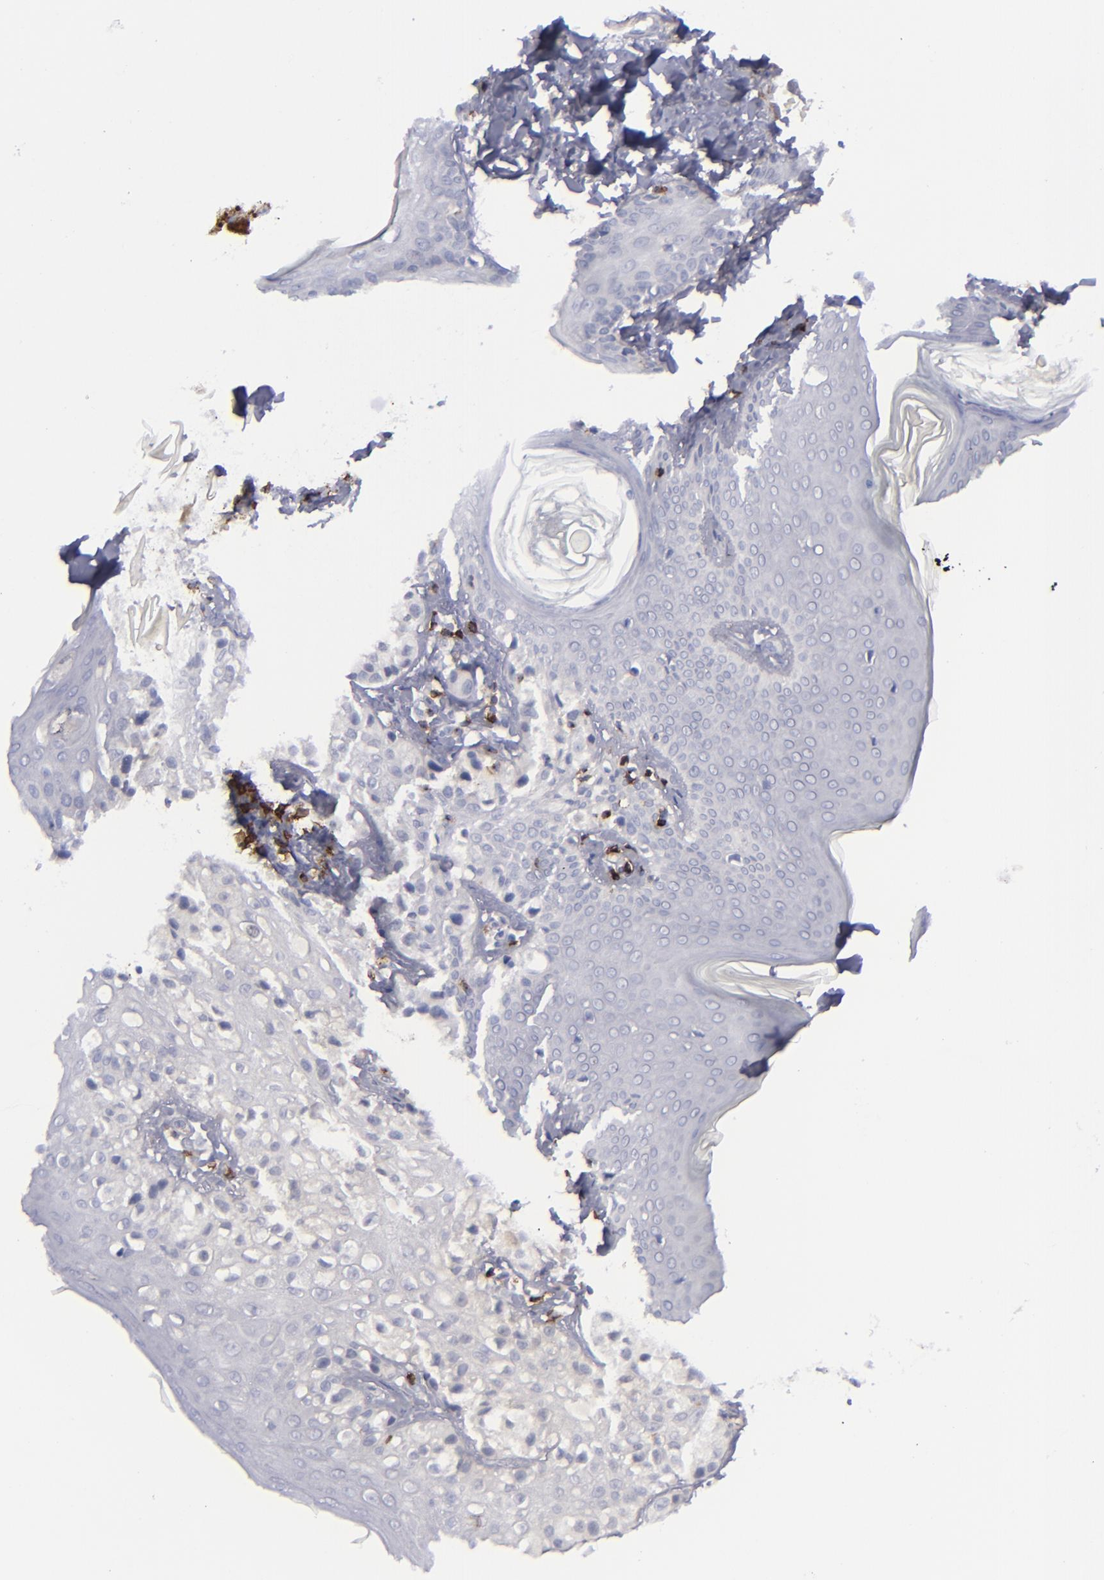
{"staining": {"intensity": "negative", "quantity": "none", "location": "none"}, "tissue": "melanoma", "cell_type": "Tumor cells", "image_type": "cancer", "snomed": [{"axis": "morphology", "description": "Malignant melanoma, NOS"}, {"axis": "topography", "description": "Skin"}], "caption": "A photomicrograph of human malignant melanoma is negative for staining in tumor cells.", "gene": "CD27", "patient": {"sex": "male", "age": 23}}